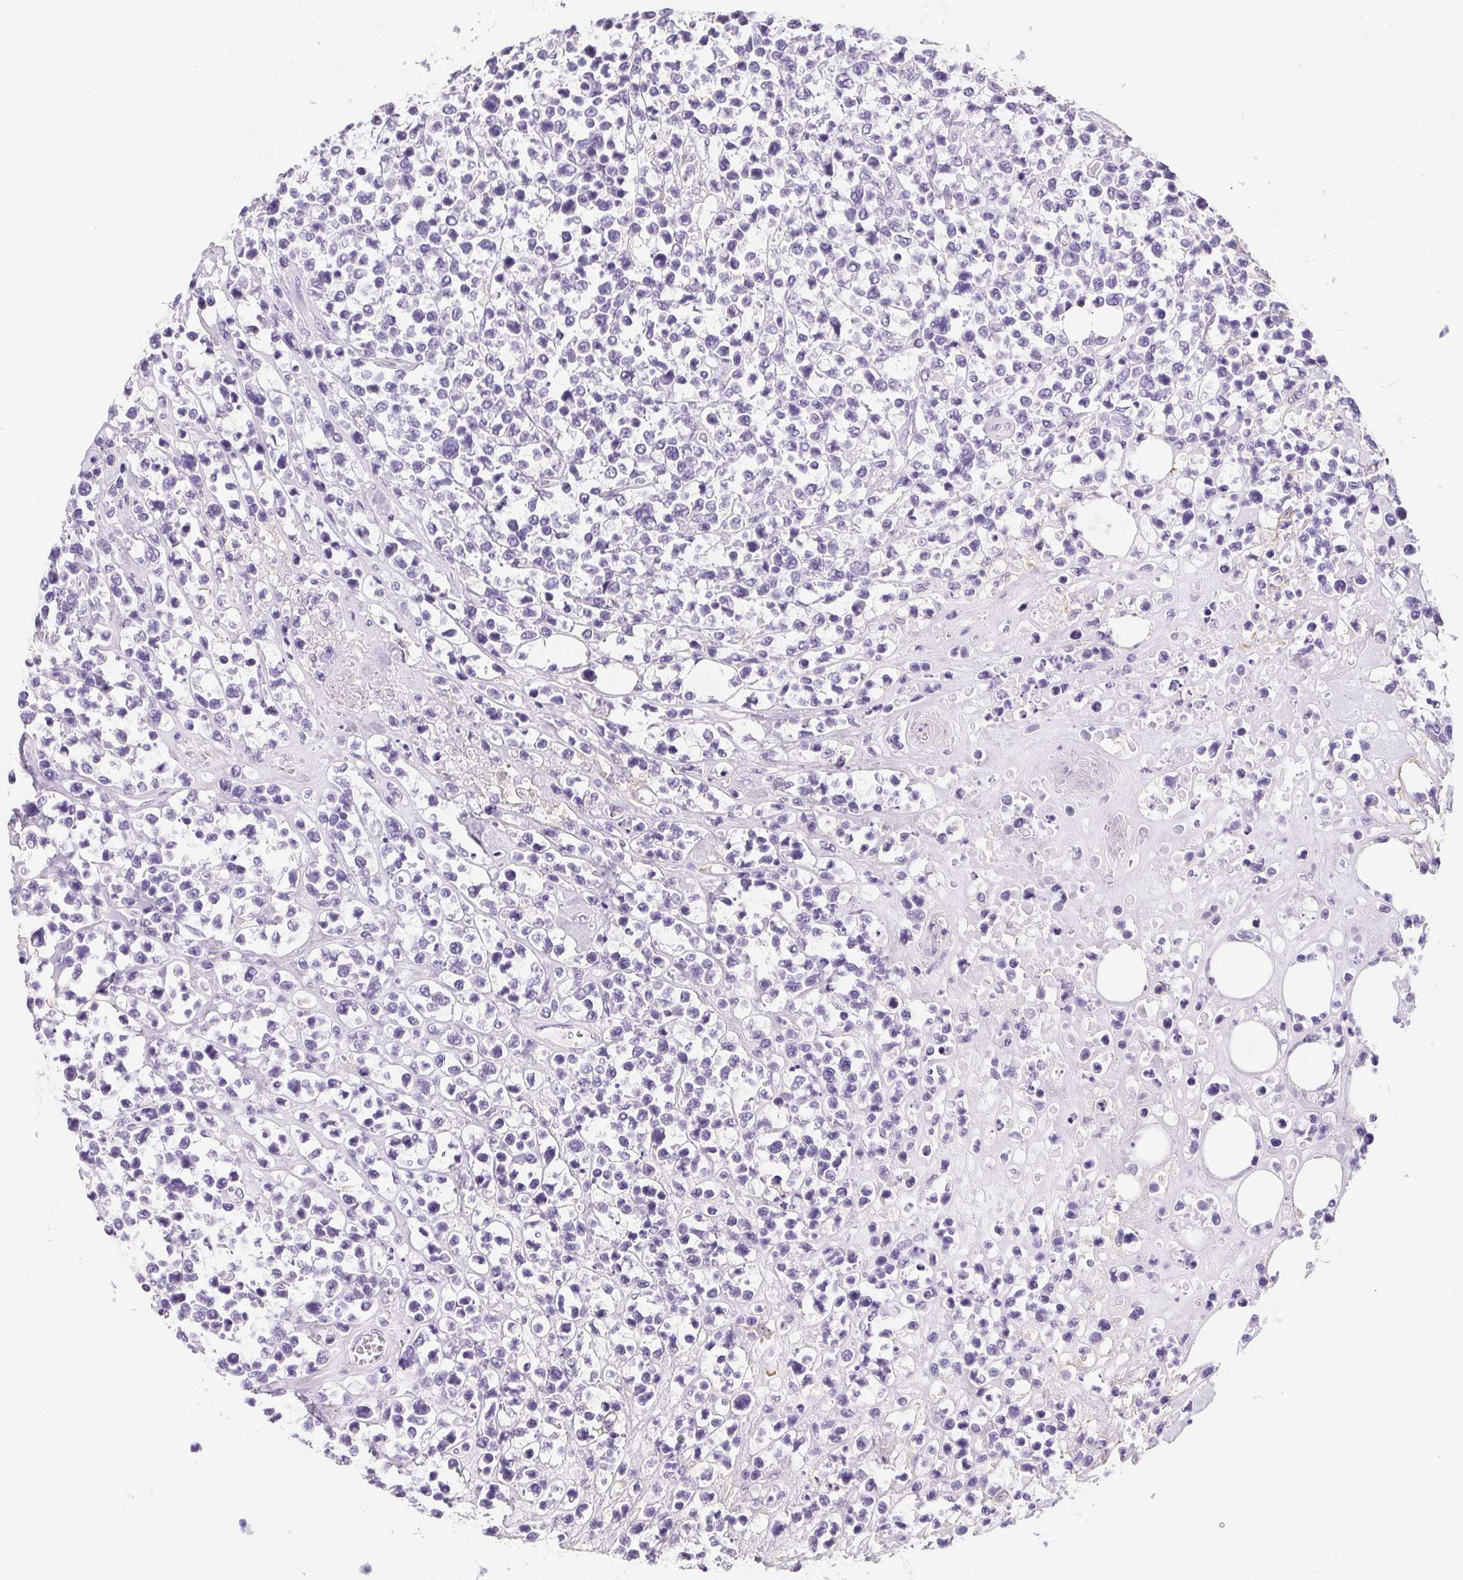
{"staining": {"intensity": "negative", "quantity": "none", "location": "none"}, "tissue": "lymphoma", "cell_type": "Tumor cells", "image_type": "cancer", "snomed": [{"axis": "morphology", "description": "Malignant lymphoma, non-Hodgkin's type, High grade"}, {"axis": "topography", "description": "Soft tissue"}], "caption": "High-grade malignant lymphoma, non-Hodgkin's type stained for a protein using immunohistochemistry demonstrates no positivity tumor cells.", "gene": "AQP5", "patient": {"sex": "female", "age": 56}}